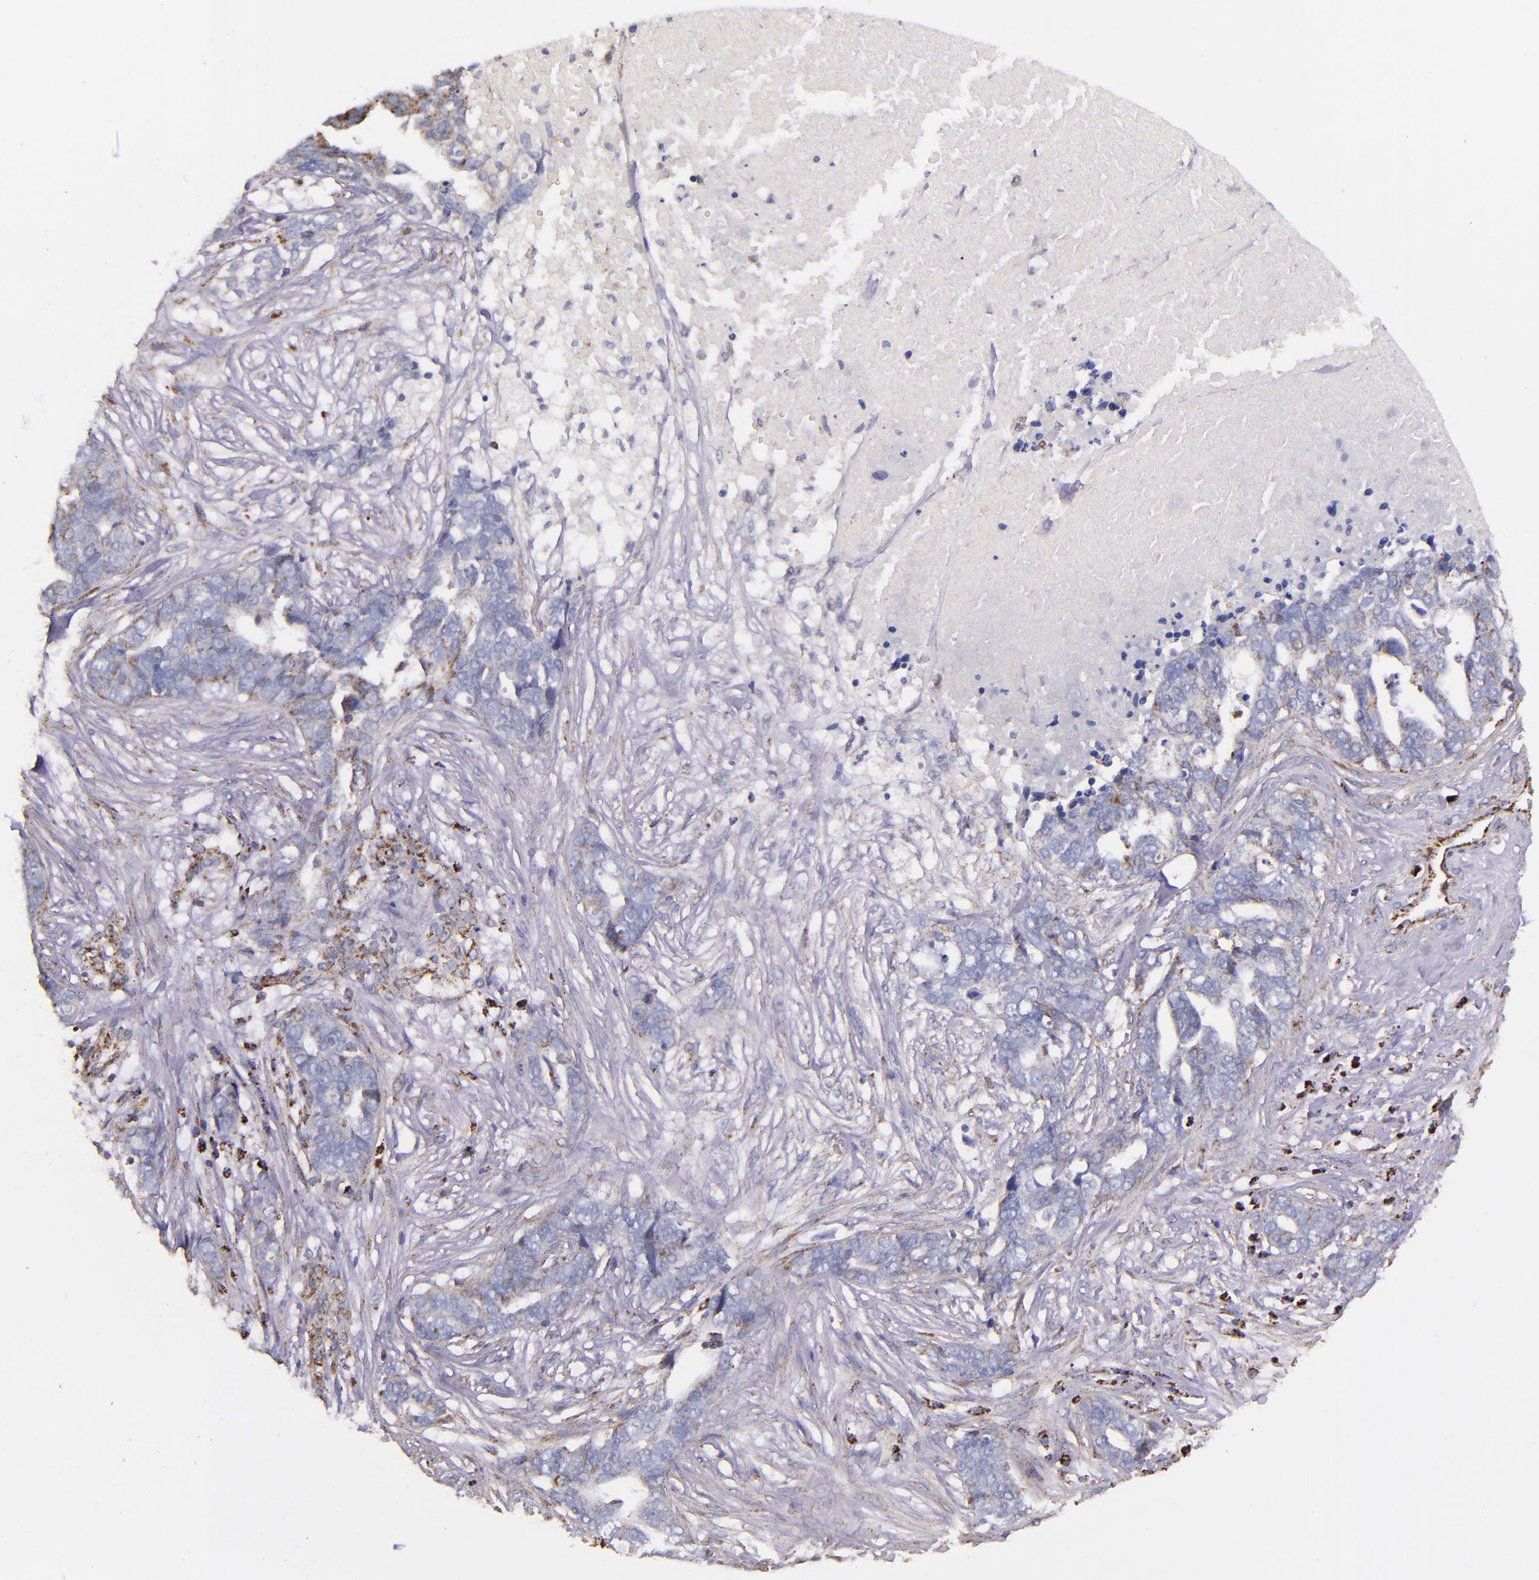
{"staining": {"intensity": "moderate", "quantity": "<25%", "location": "cytoplasmic/membranous"}, "tissue": "ovarian cancer", "cell_type": "Tumor cells", "image_type": "cancer", "snomed": [{"axis": "morphology", "description": "Normal tissue, NOS"}, {"axis": "morphology", "description": "Cystadenocarcinoma, serous, NOS"}, {"axis": "topography", "description": "Fallopian tube"}, {"axis": "topography", "description": "Ovary"}], "caption": "This is a micrograph of immunohistochemistry (IHC) staining of serous cystadenocarcinoma (ovarian), which shows moderate staining in the cytoplasmic/membranous of tumor cells.", "gene": "IDH3G", "patient": {"sex": "female", "age": 56}}